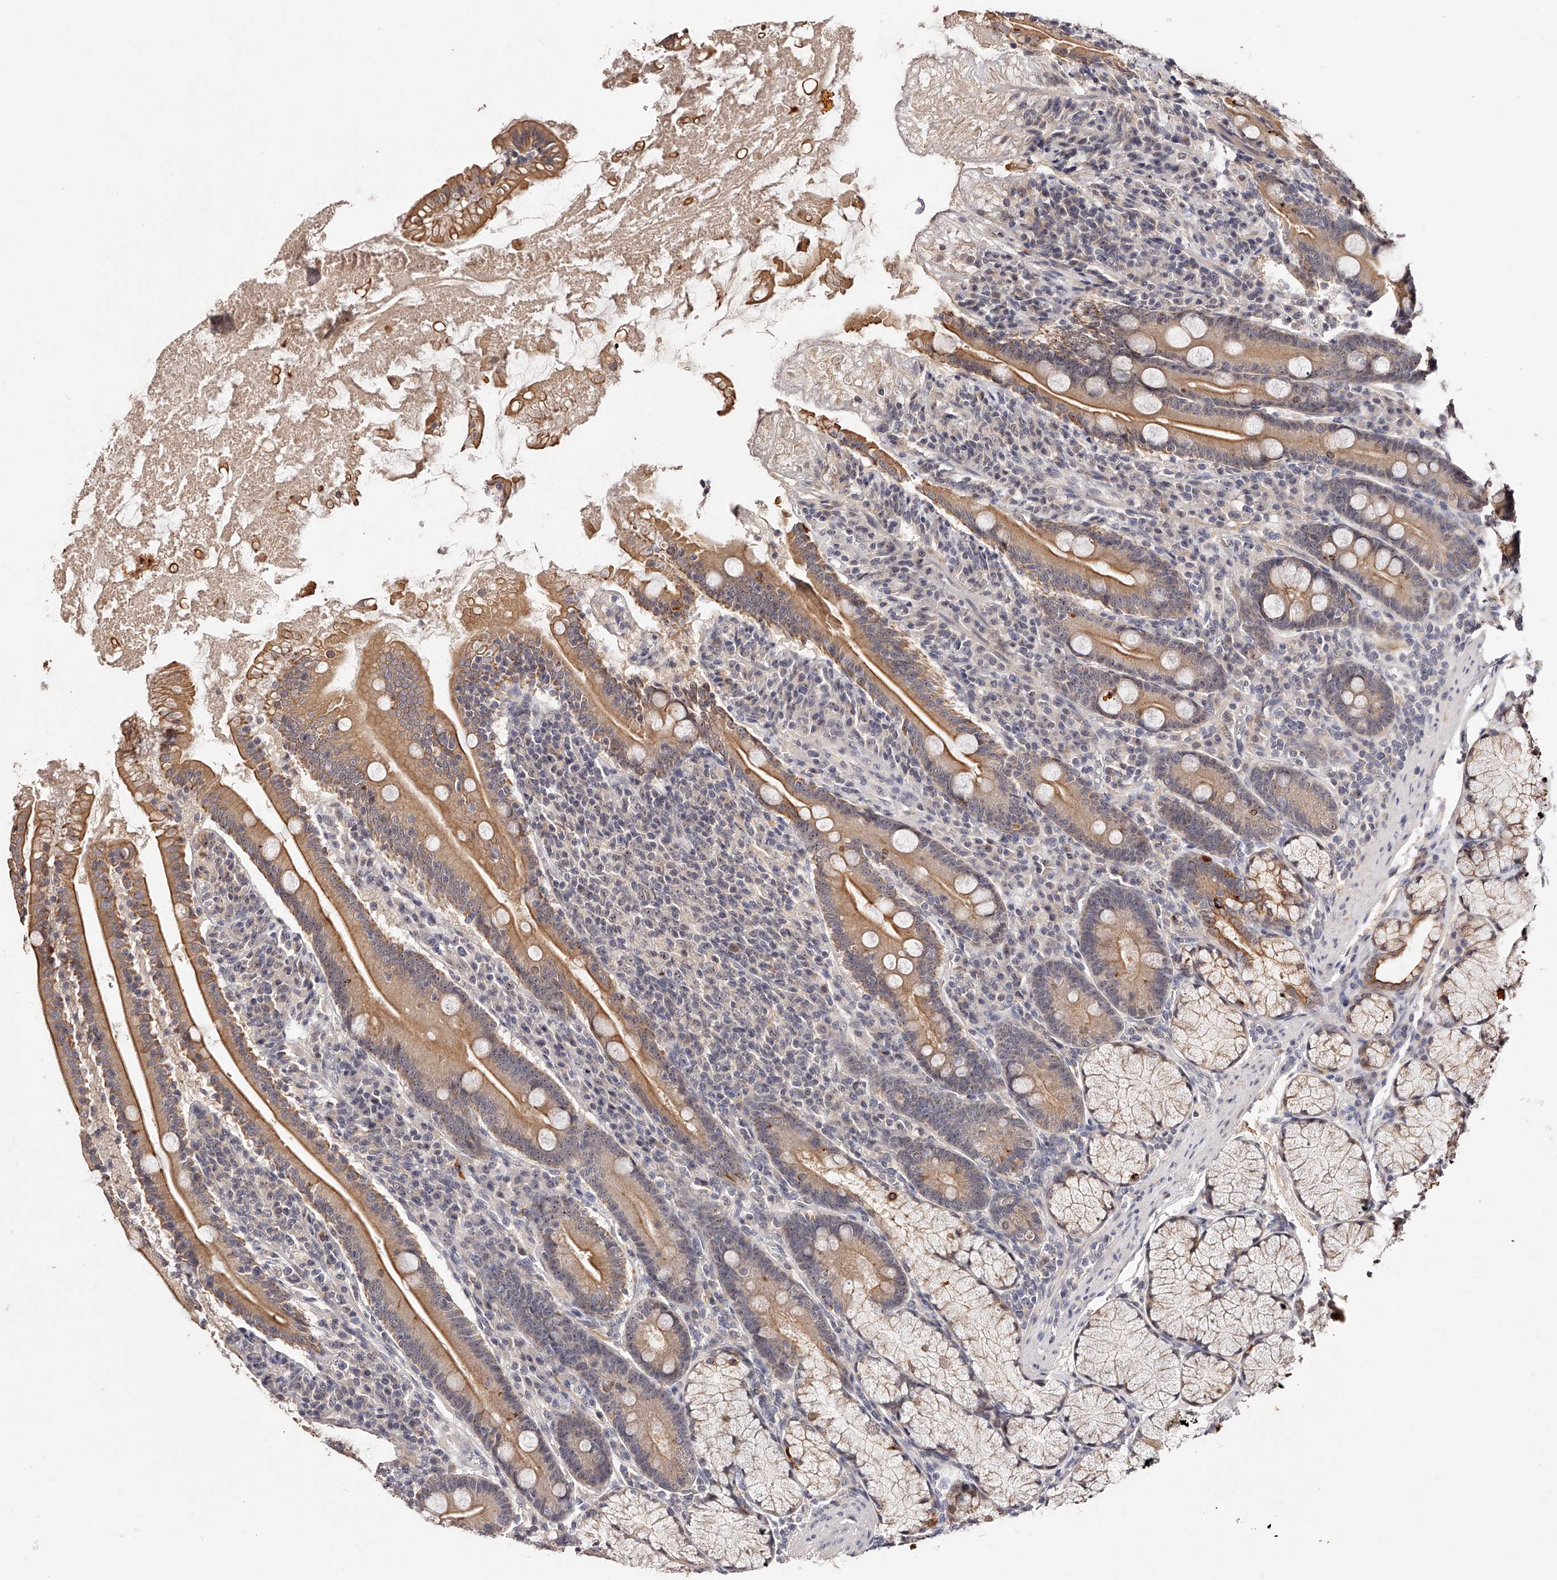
{"staining": {"intensity": "moderate", "quantity": ">75%", "location": "cytoplasmic/membranous,nuclear"}, "tissue": "duodenum", "cell_type": "Glandular cells", "image_type": "normal", "snomed": [{"axis": "morphology", "description": "Normal tissue, NOS"}, {"axis": "topography", "description": "Duodenum"}], "caption": "A brown stain shows moderate cytoplasmic/membranous,nuclear expression of a protein in glandular cells of unremarkable human duodenum. Nuclei are stained in blue.", "gene": "PHACTR1", "patient": {"sex": "male", "age": 35}}